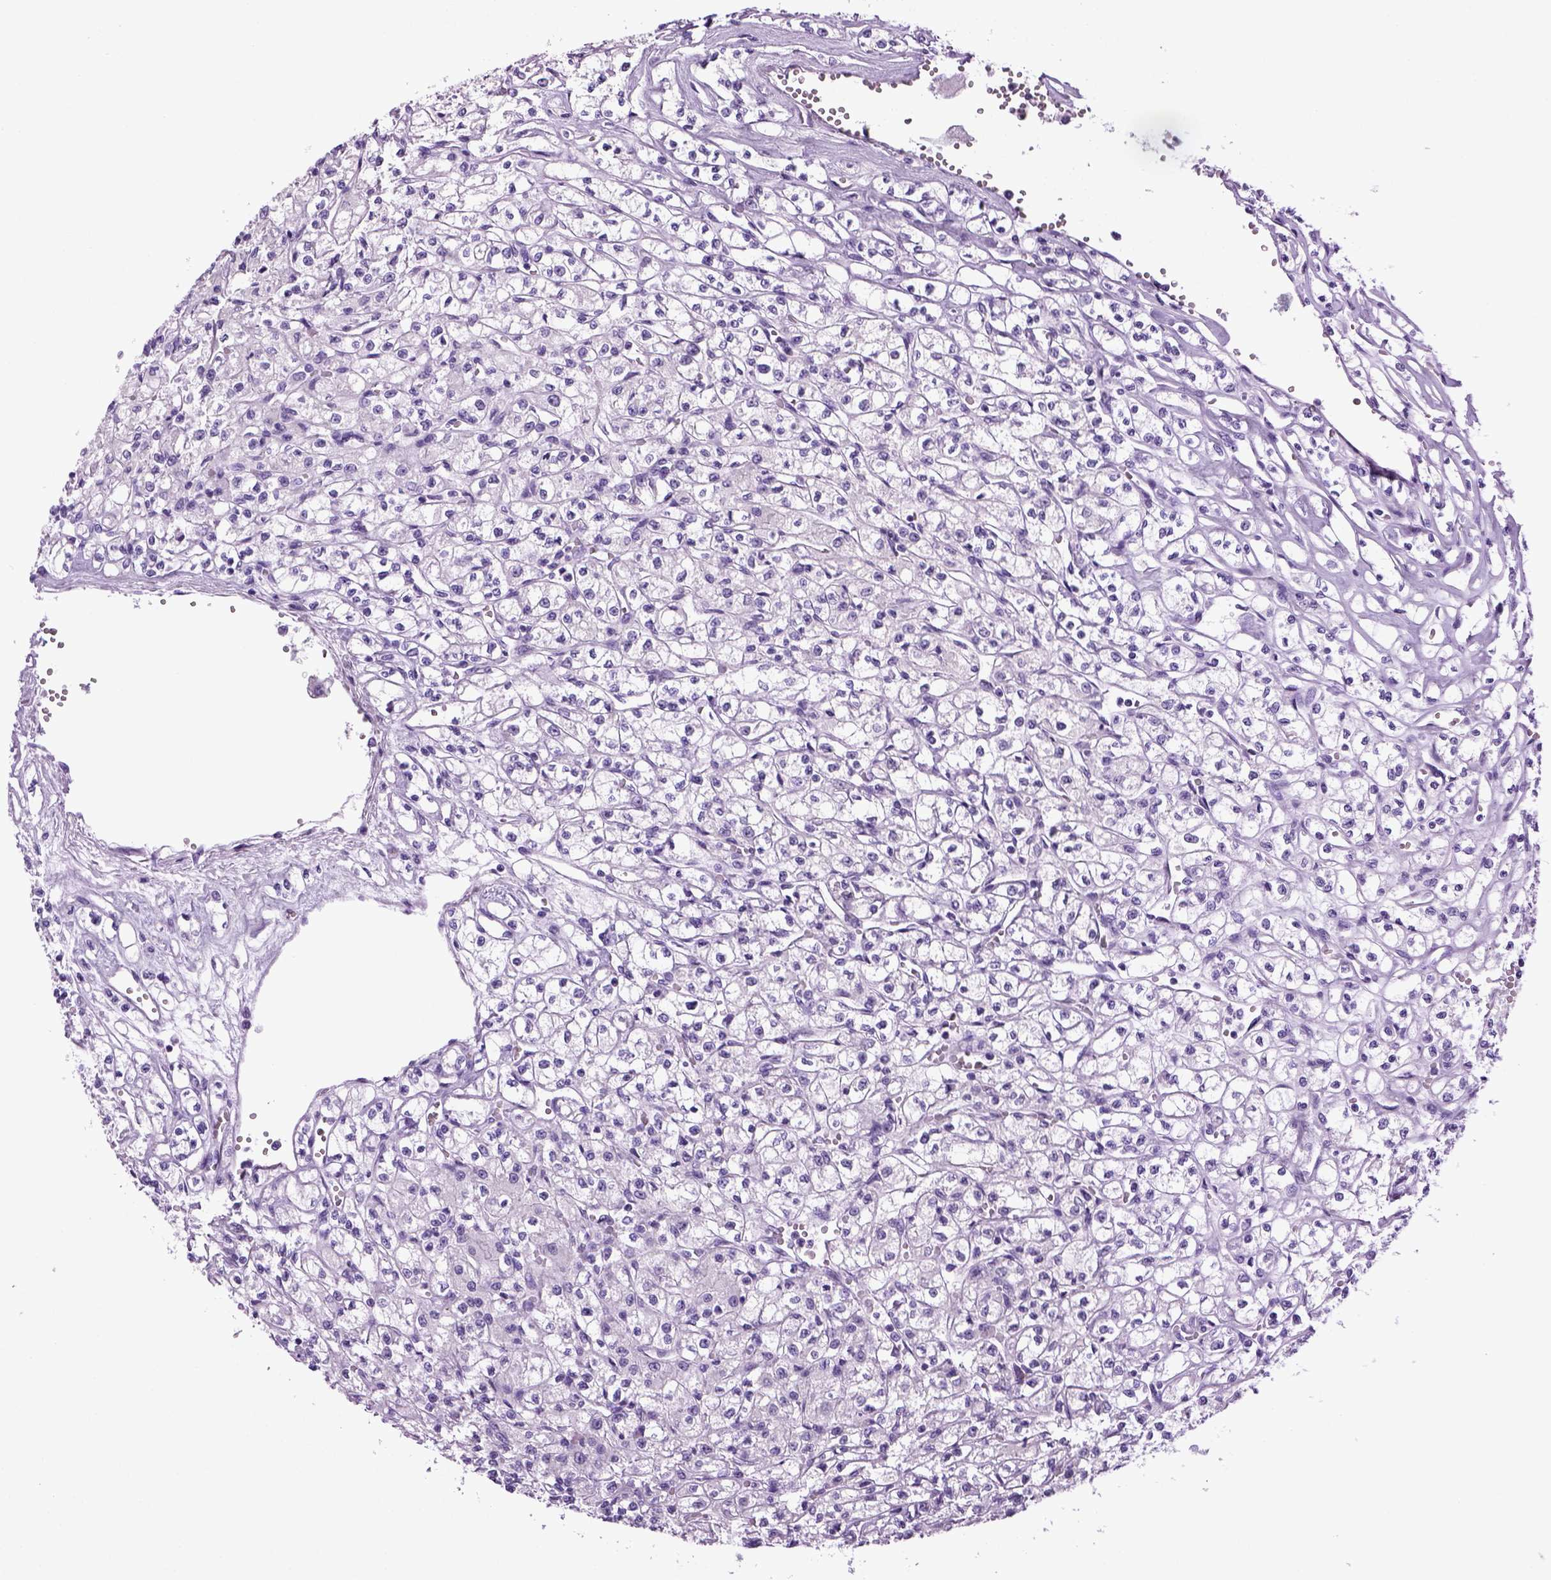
{"staining": {"intensity": "negative", "quantity": "none", "location": "none"}, "tissue": "renal cancer", "cell_type": "Tumor cells", "image_type": "cancer", "snomed": [{"axis": "morphology", "description": "Adenocarcinoma, NOS"}, {"axis": "topography", "description": "Kidney"}], "caption": "An image of human renal adenocarcinoma is negative for staining in tumor cells.", "gene": "HMCN2", "patient": {"sex": "female", "age": 70}}